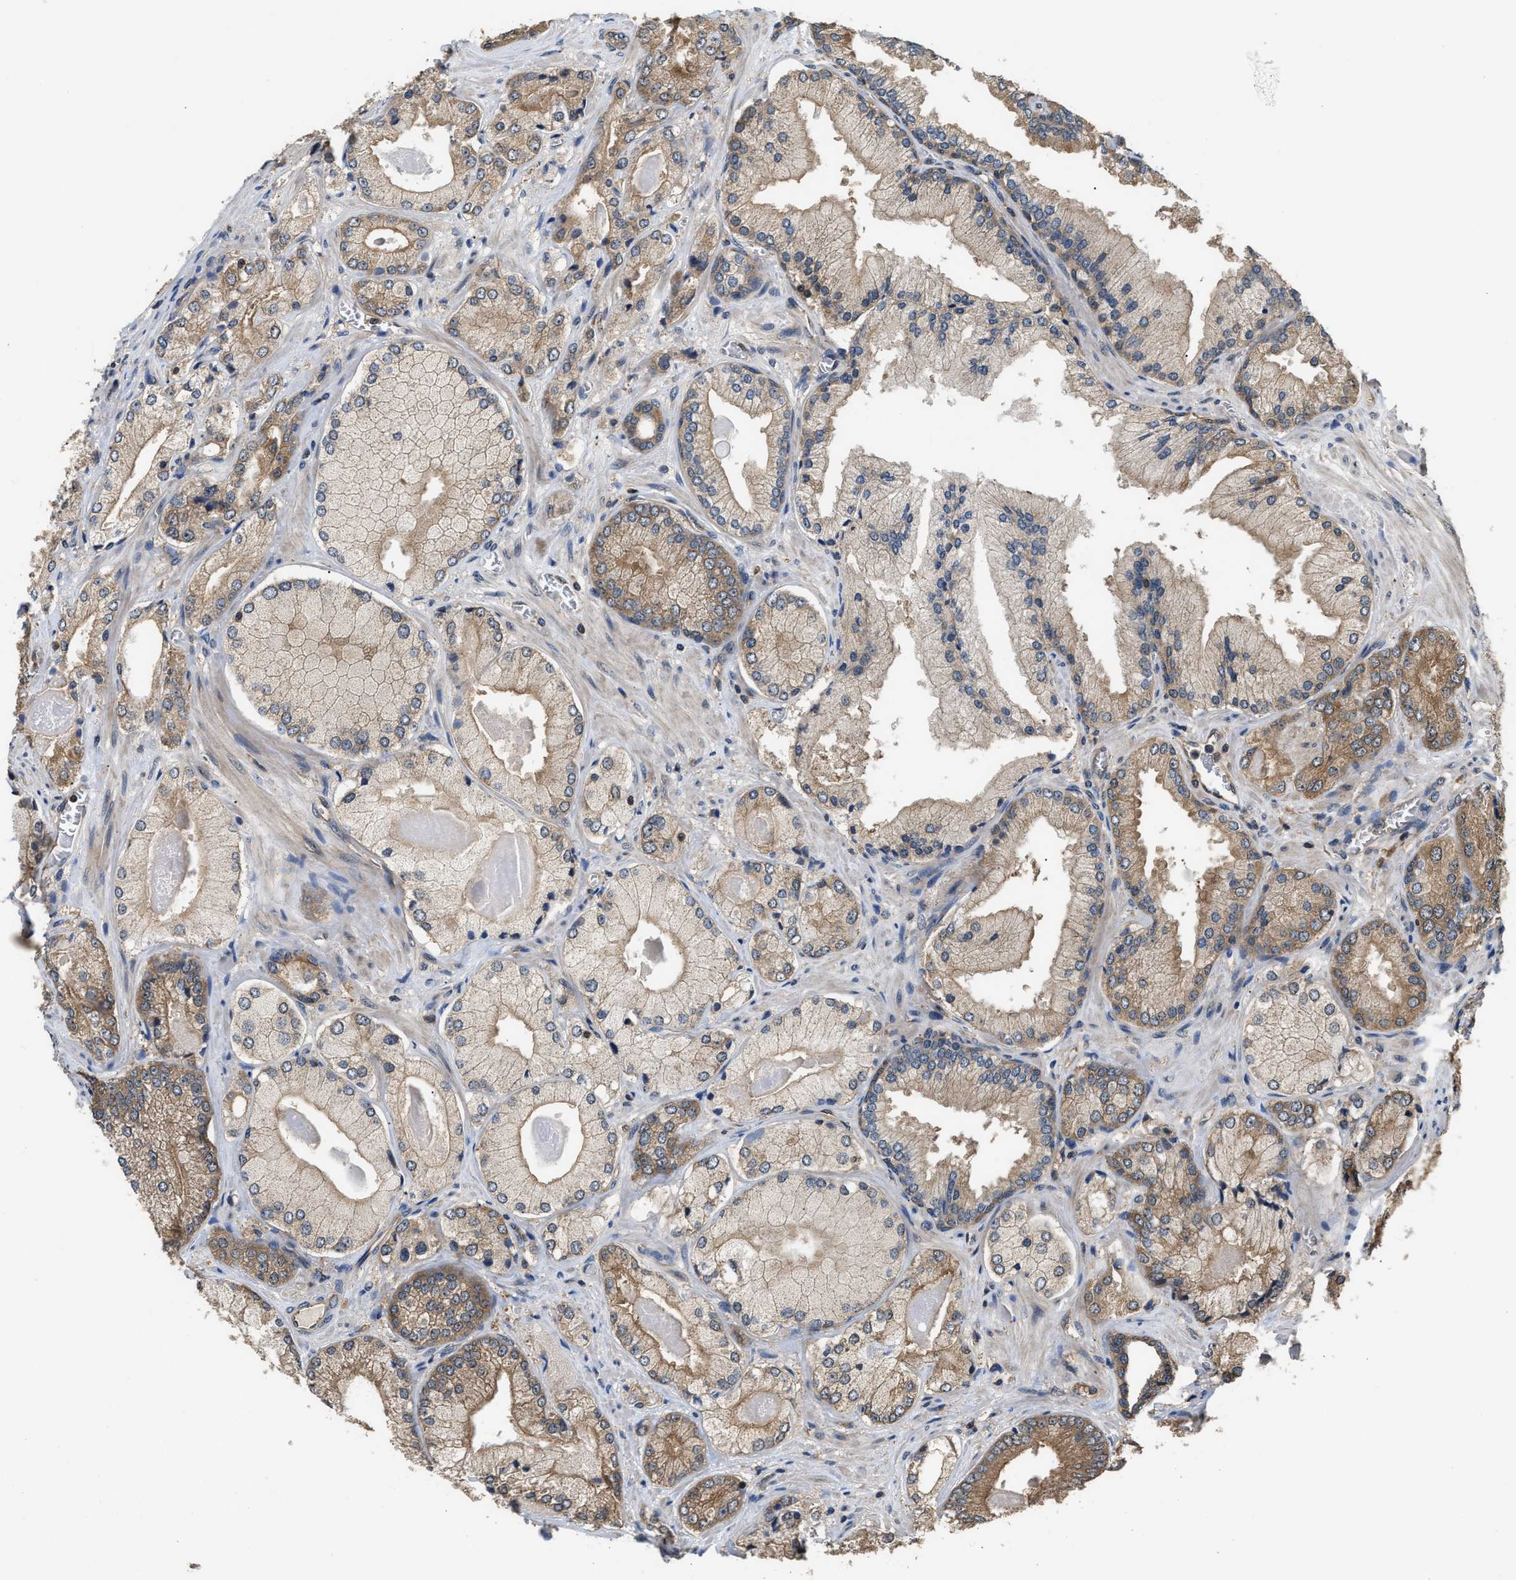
{"staining": {"intensity": "moderate", "quantity": "25%-75%", "location": "cytoplasmic/membranous"}, "tissue": "prostate cancer", "cell_type": "Tumor cells", "image_type": "cancer", "snomed": [{"axis": "morphology", "description": "Adenocarcinoma, Low grade"}, {"axis": "topography", "description": "Prostate"}], "caption": "DAB (3,3'-diaminobenzidine) immunohistochemical staining of low-grade adenocarcinoma (prostate) reveals moderate cytoplasmic/membranous protein expression in approximately 25%-75% of tumor cells. (DAB IHC with brightfield microscopy, high magnification).", "gene": "DNAJC2", "patient": {"sex": "male", "age": 65}}